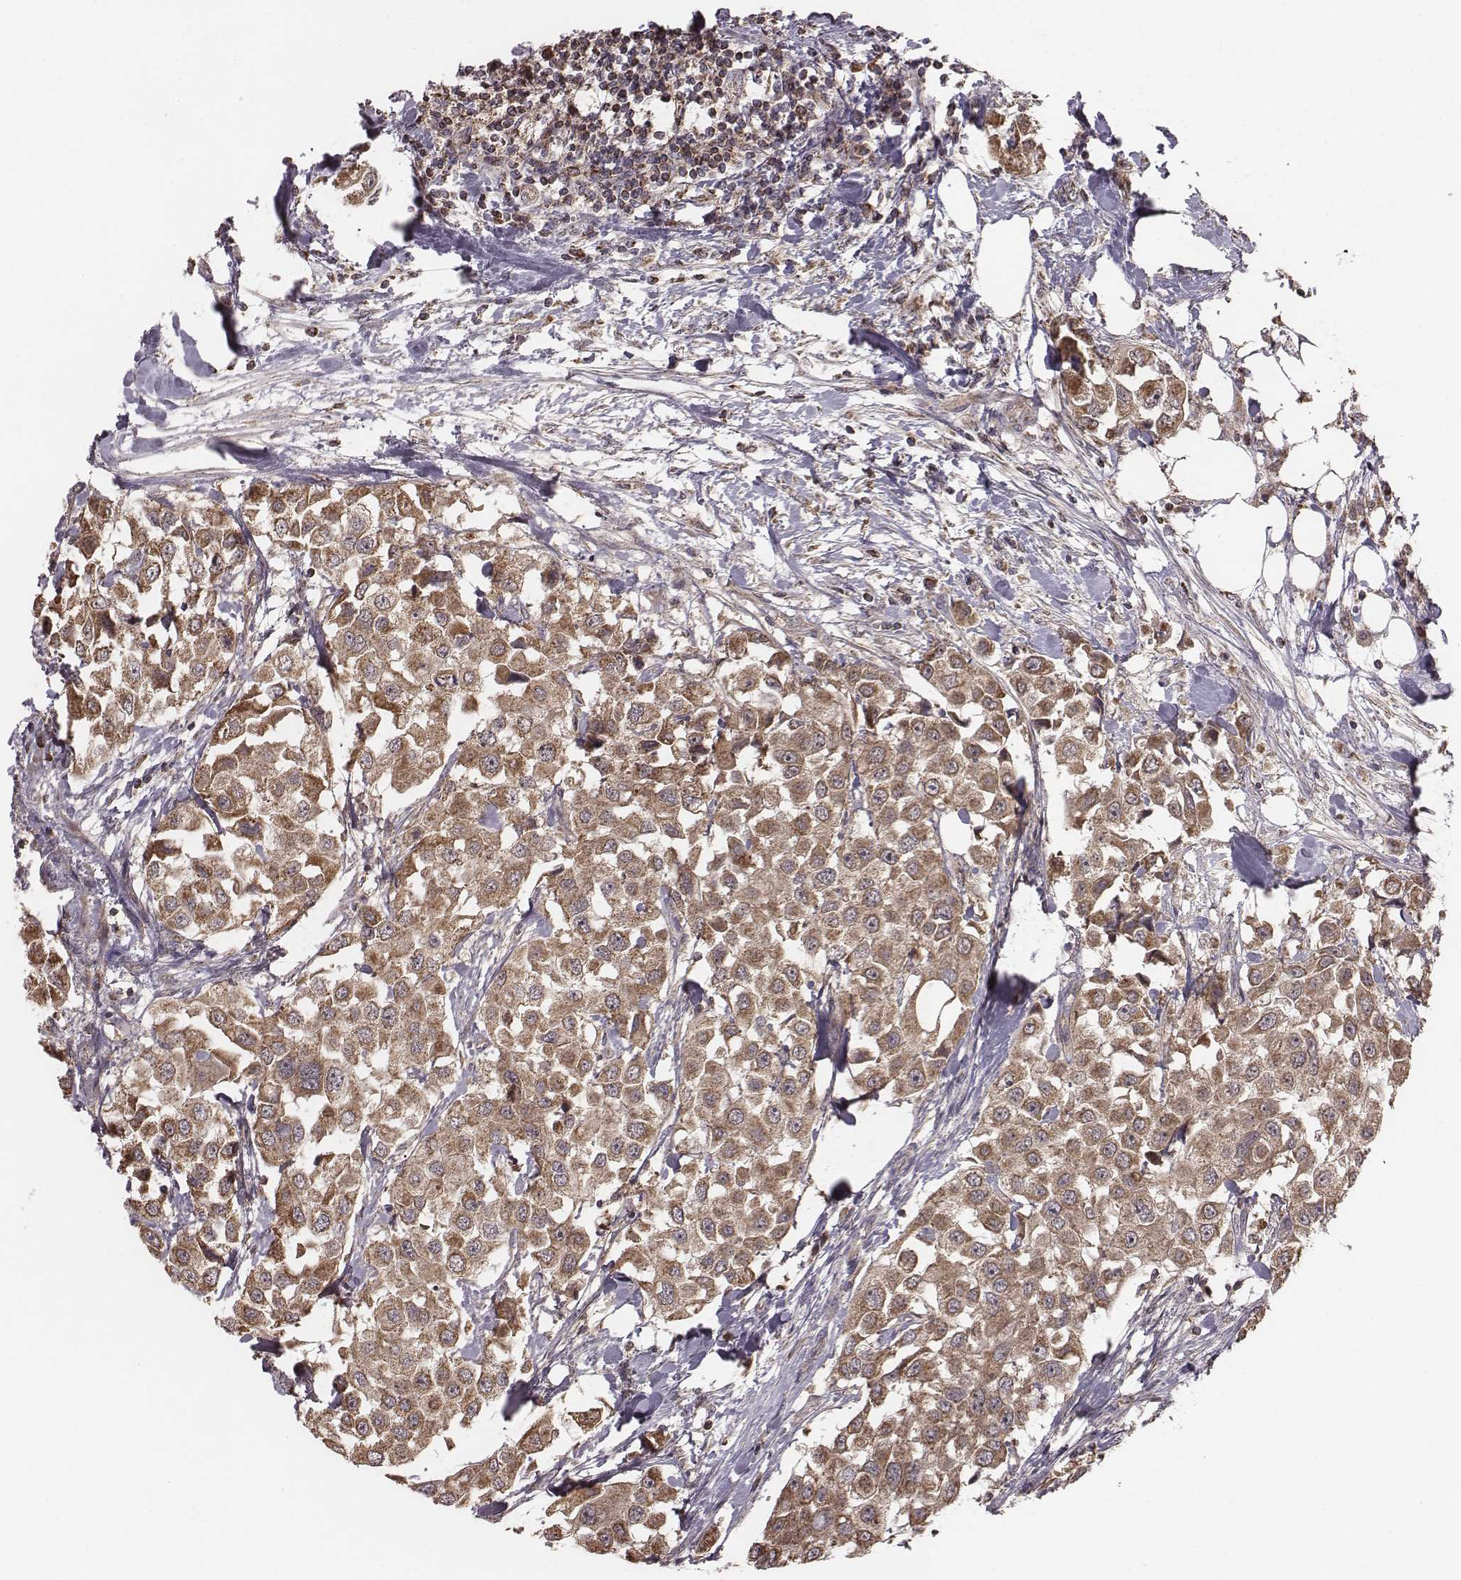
{"staining": {"intensity": "strong", "quantity": ">75%", "location": "cytoplasmic/membranous"}, "tissue": "urothelial cancer", "cell_type": "Tumor cells", "image_type": "cancer", "snomed": [{"axis": "morphology", "description": "Urothelial carcinoma, High grade"}, {"axis": "topography", "description": "Urinary bladder"}], "caption": "Strong cytoplasmic/membranous positivity is seen in about >75% of tumor cells in urothelial cancer. Nuclei are stained in blue.", "gene": "PDCD2L", "patient": {"sex": "female", "age": 64}}